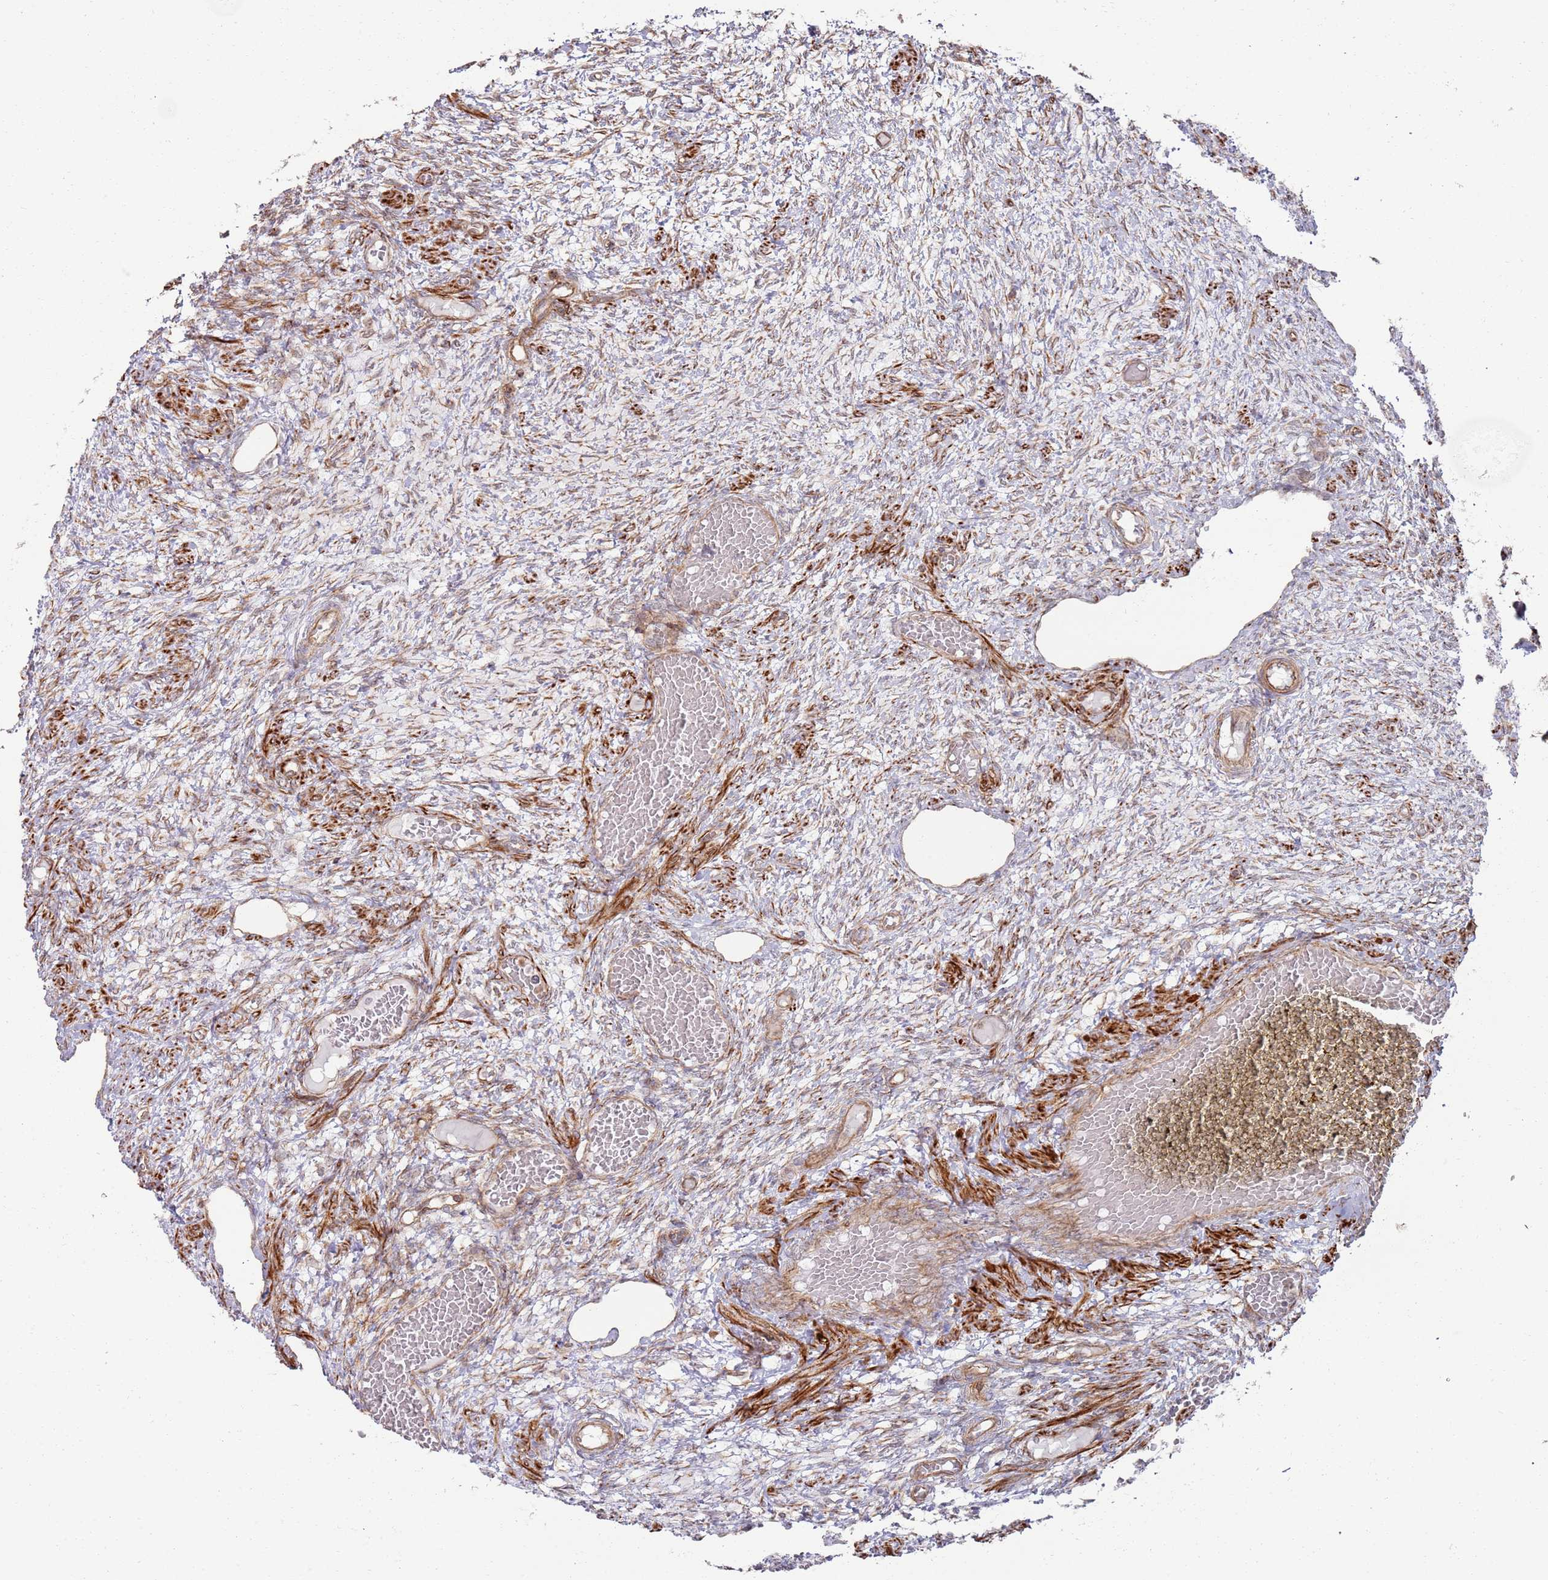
{"staining": {"intensity": "moderate", "quantity": "25%-75%", "location": "cytoplasmic/membranous"}, "tissue": "ovary", "cell_type": "Ovarian stroma cells", "image_type": "normal", "snomed": [{"axis": "morphology", "description": "Normal tissue, NOS"}, {"axis": "topography", "description": "Ovary"}], "caption": "Immunohistochemical staining of unremarkable human ovary reveals medium levels of moderate cytoplasmic/membranous positivity in about 25%-75% of ovarian stroma cells. Ihc stains the protein of interest in brown and the nuclei are stained blue.", "gene": "PHF21A", "patient": {"sex": "female", "age": 27}}